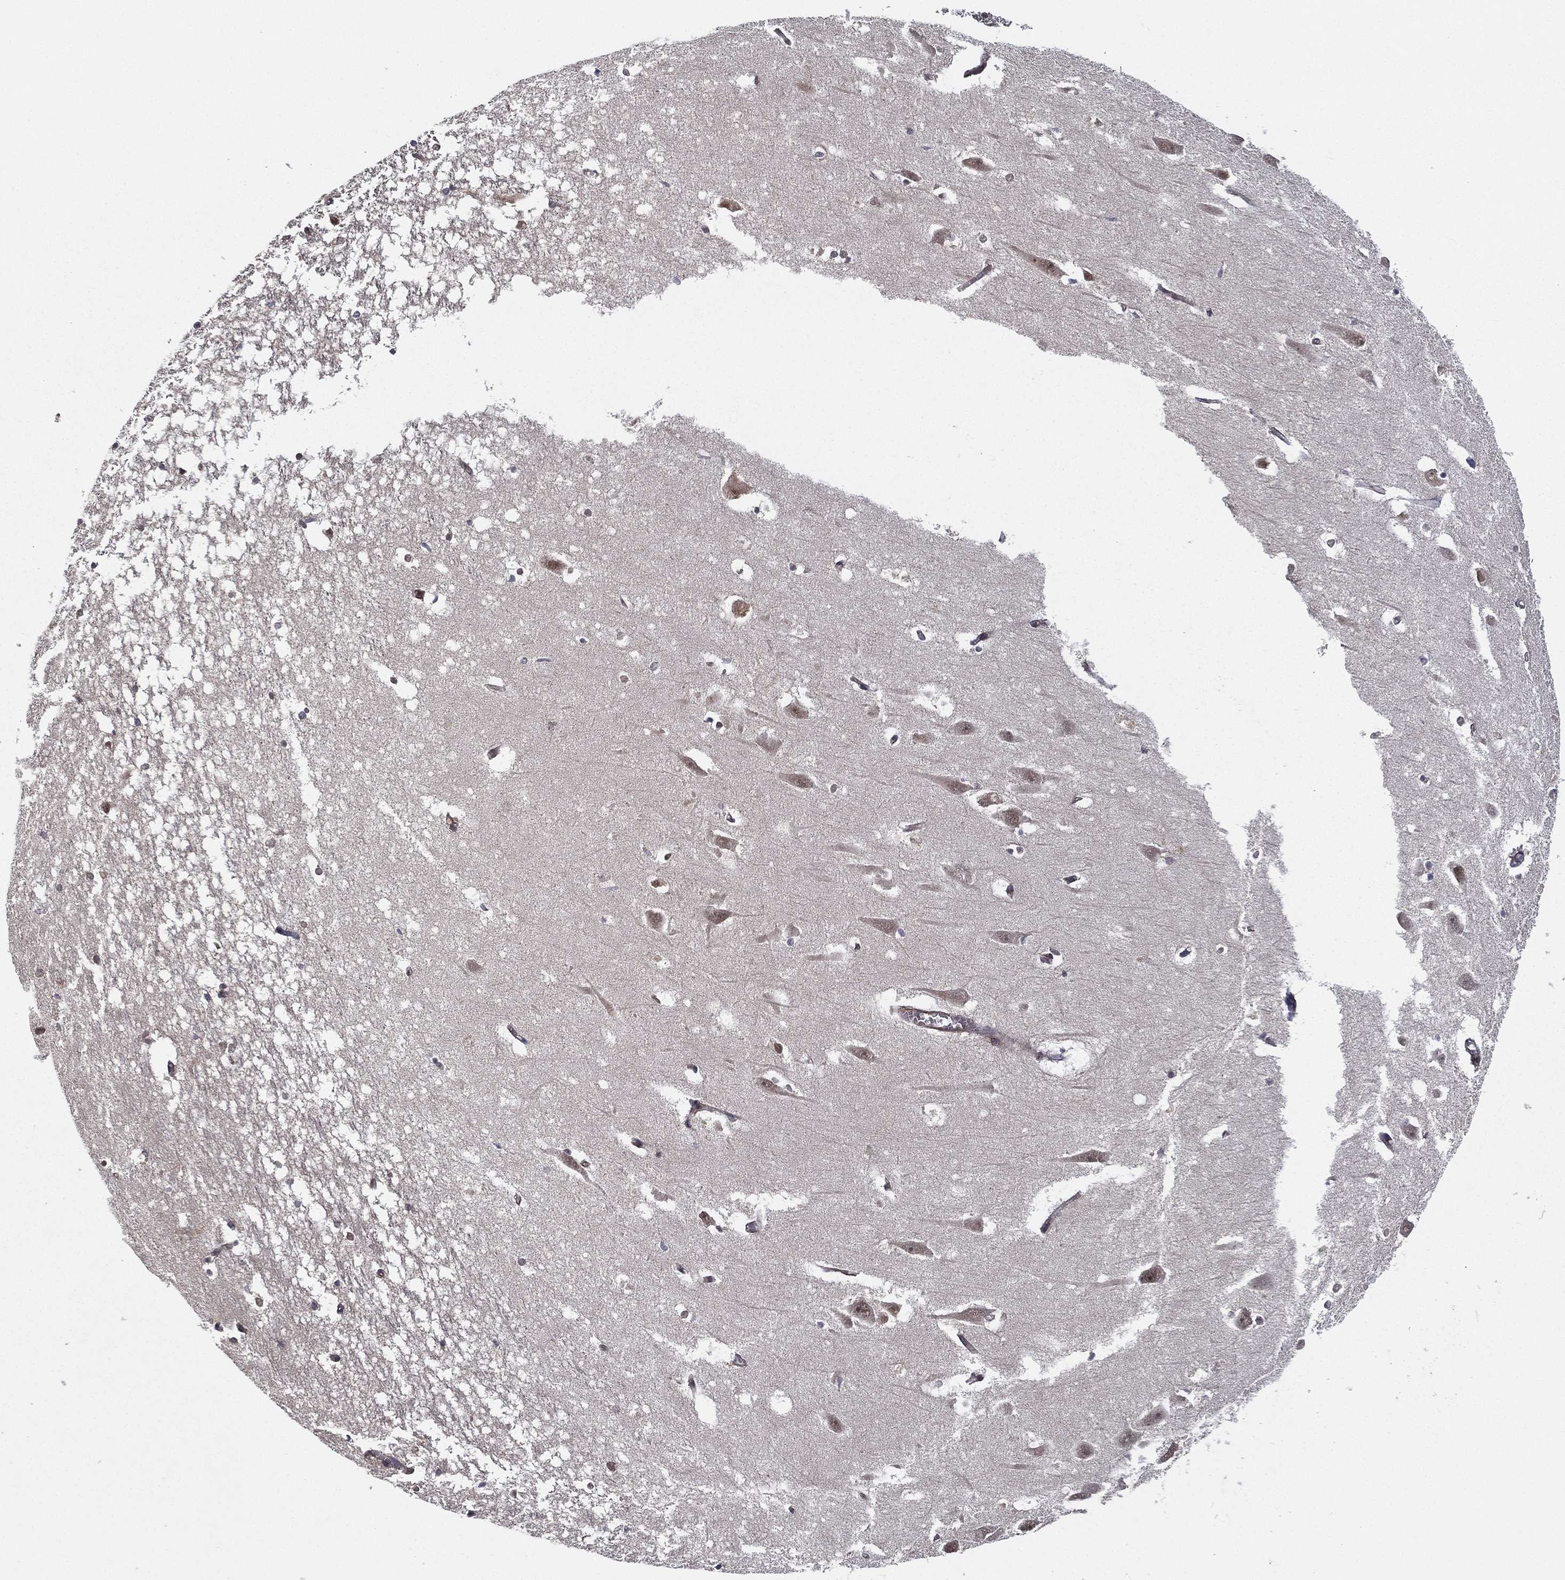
{"staining": {"intensity": "negative", "quantity": "none", "location": "none"}, "tissue": "hippocampus", "cell_type": "Glial cells", "image_type": "normal", "snomed": [{"axis": "morphology", "description": "Normal tissue, NOS"}, {"axis": "topography", "description": "Lateral ventricle wall"}, {"axis": "topography", "description": "Hippocampus"}], "caption": "This is an IHC histopathology image of benign hippocampus. There is no expression in glial cells.", "gene": "UACA", "patient": {"sex": "female", "age": 63}}